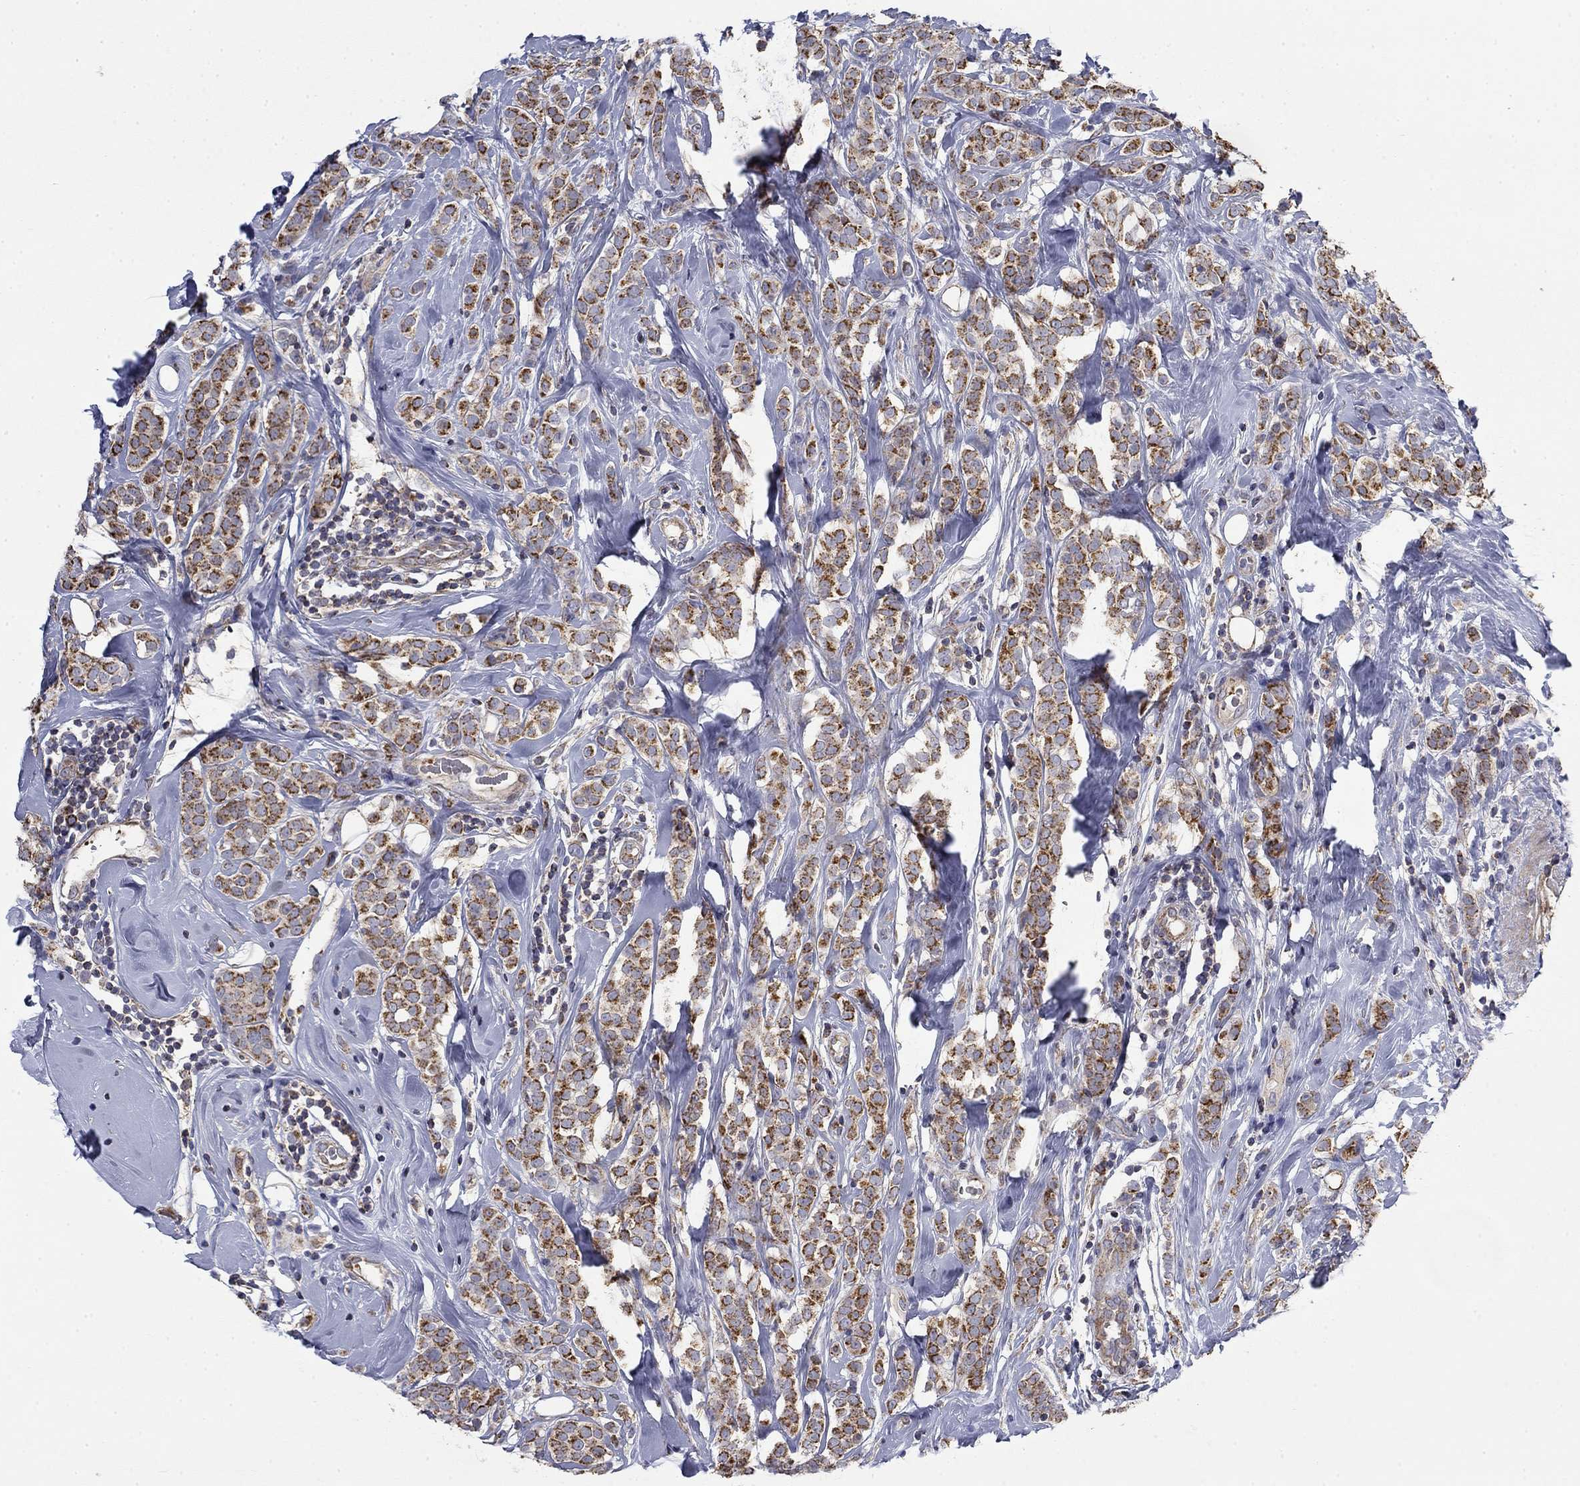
{"staining": {"intensity": "strong", "quantity": ">75%", "location": "cytoplasmic/membranous"}, "tissue": "breast cancer", "cell_type": "Tumor cells", "image_type": "cancer", "snomed": [{"axis": "morphology", "description": "Lobular carcinoma"}, {"axis": "topography", "description": "Breast"}], "caption": "IHC image of human breast cancer (lobular carcinoma) stained for a protein (brown), which shows high levels of strong cytoplasmic/membranous expression in about >75% of tumor cells.", "gene": "MMAA", "patient": {"sex": "female", "age": 49}}